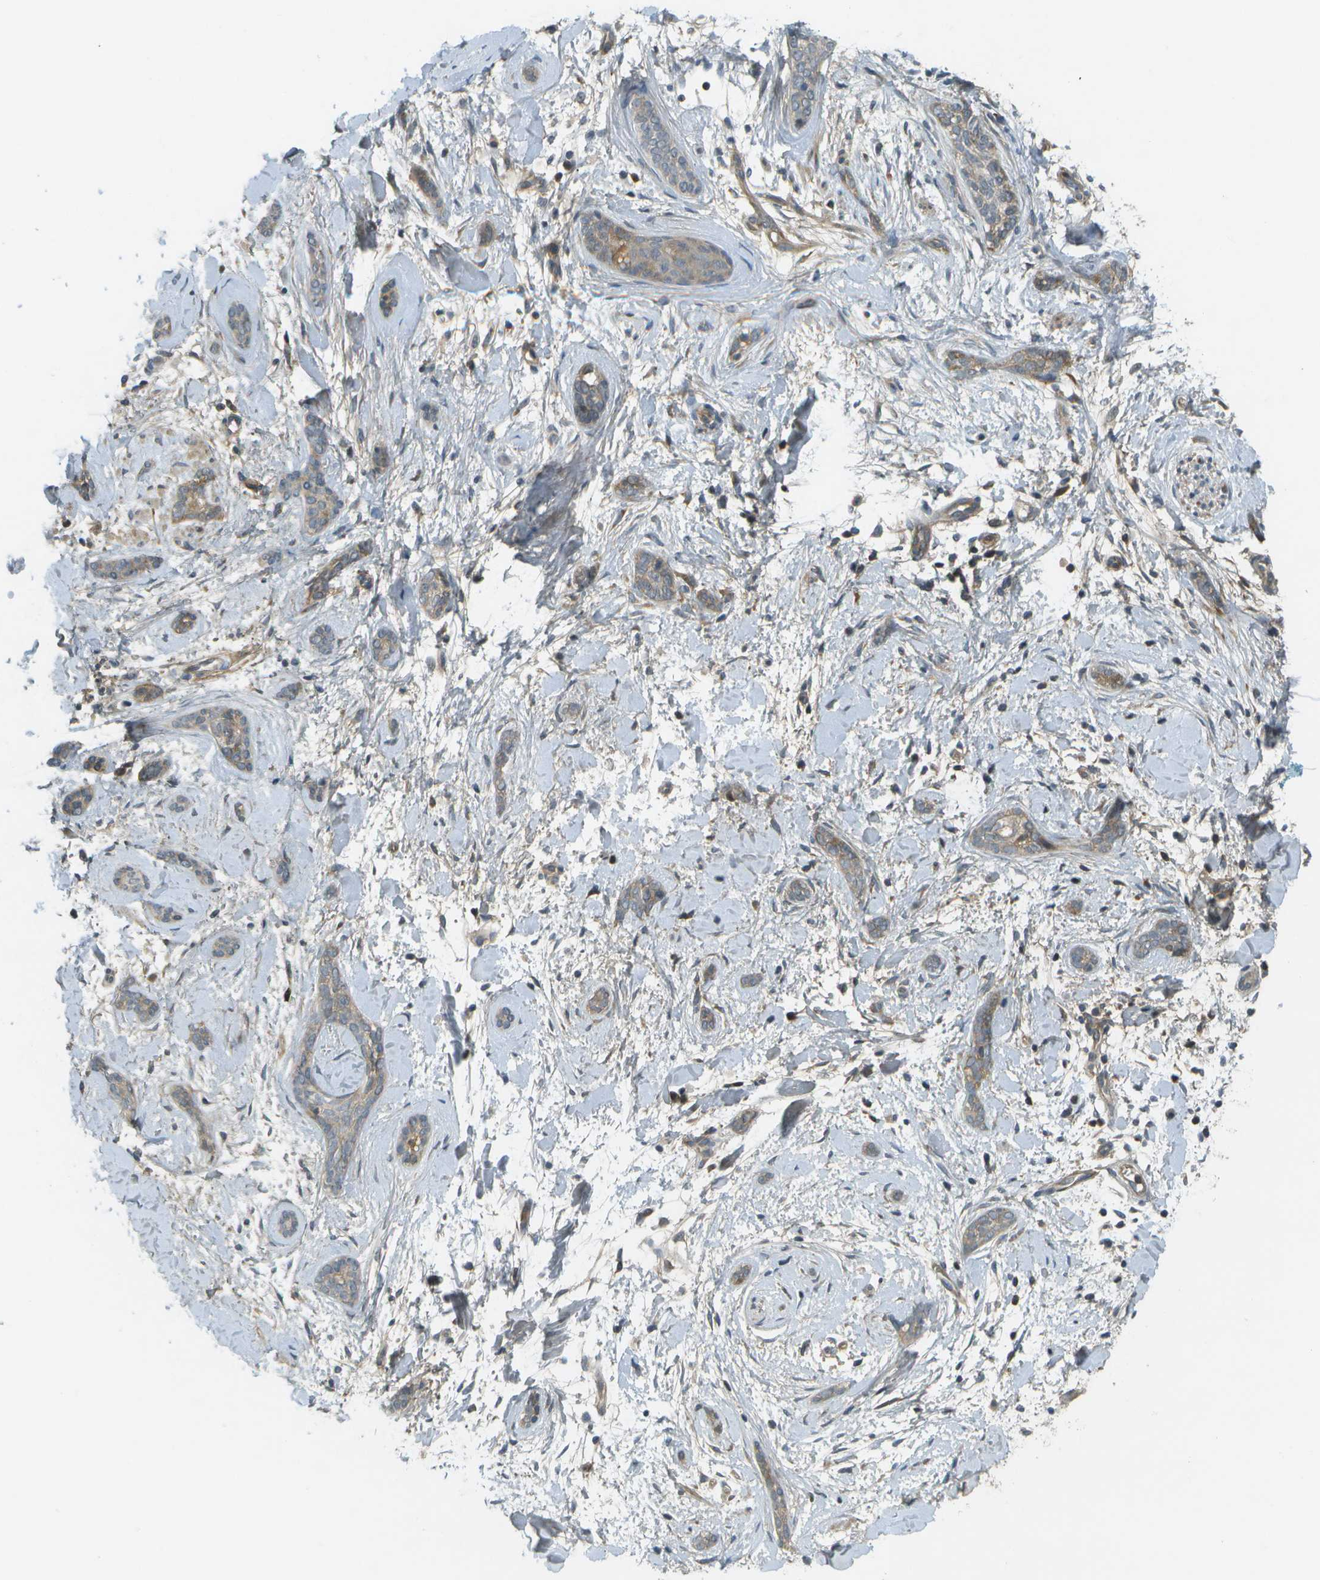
{"staining": {"intensity": "weak", "quantity": ">75%", "location": "cytoplasmic/membranous"}, "tissue": "skin cancer", "cell_type": "Tumor cells", "image_type": "cancer", "snomed": [{"axis": "morphology", "description": "Basal cell carcinoma"}, {"axis": "morphology", "description": "Adnexal tumor, benign"}, {"axis": "topography", "description": "Skin"}], "caption": "Skin cancer (benign adnexal tumor) tissue exhibits weak cytoplasmic/membranous staining in approximately >75% of tumor cells", "gene": "WNK2", "patient": {"sex": "female", "age": 42}}